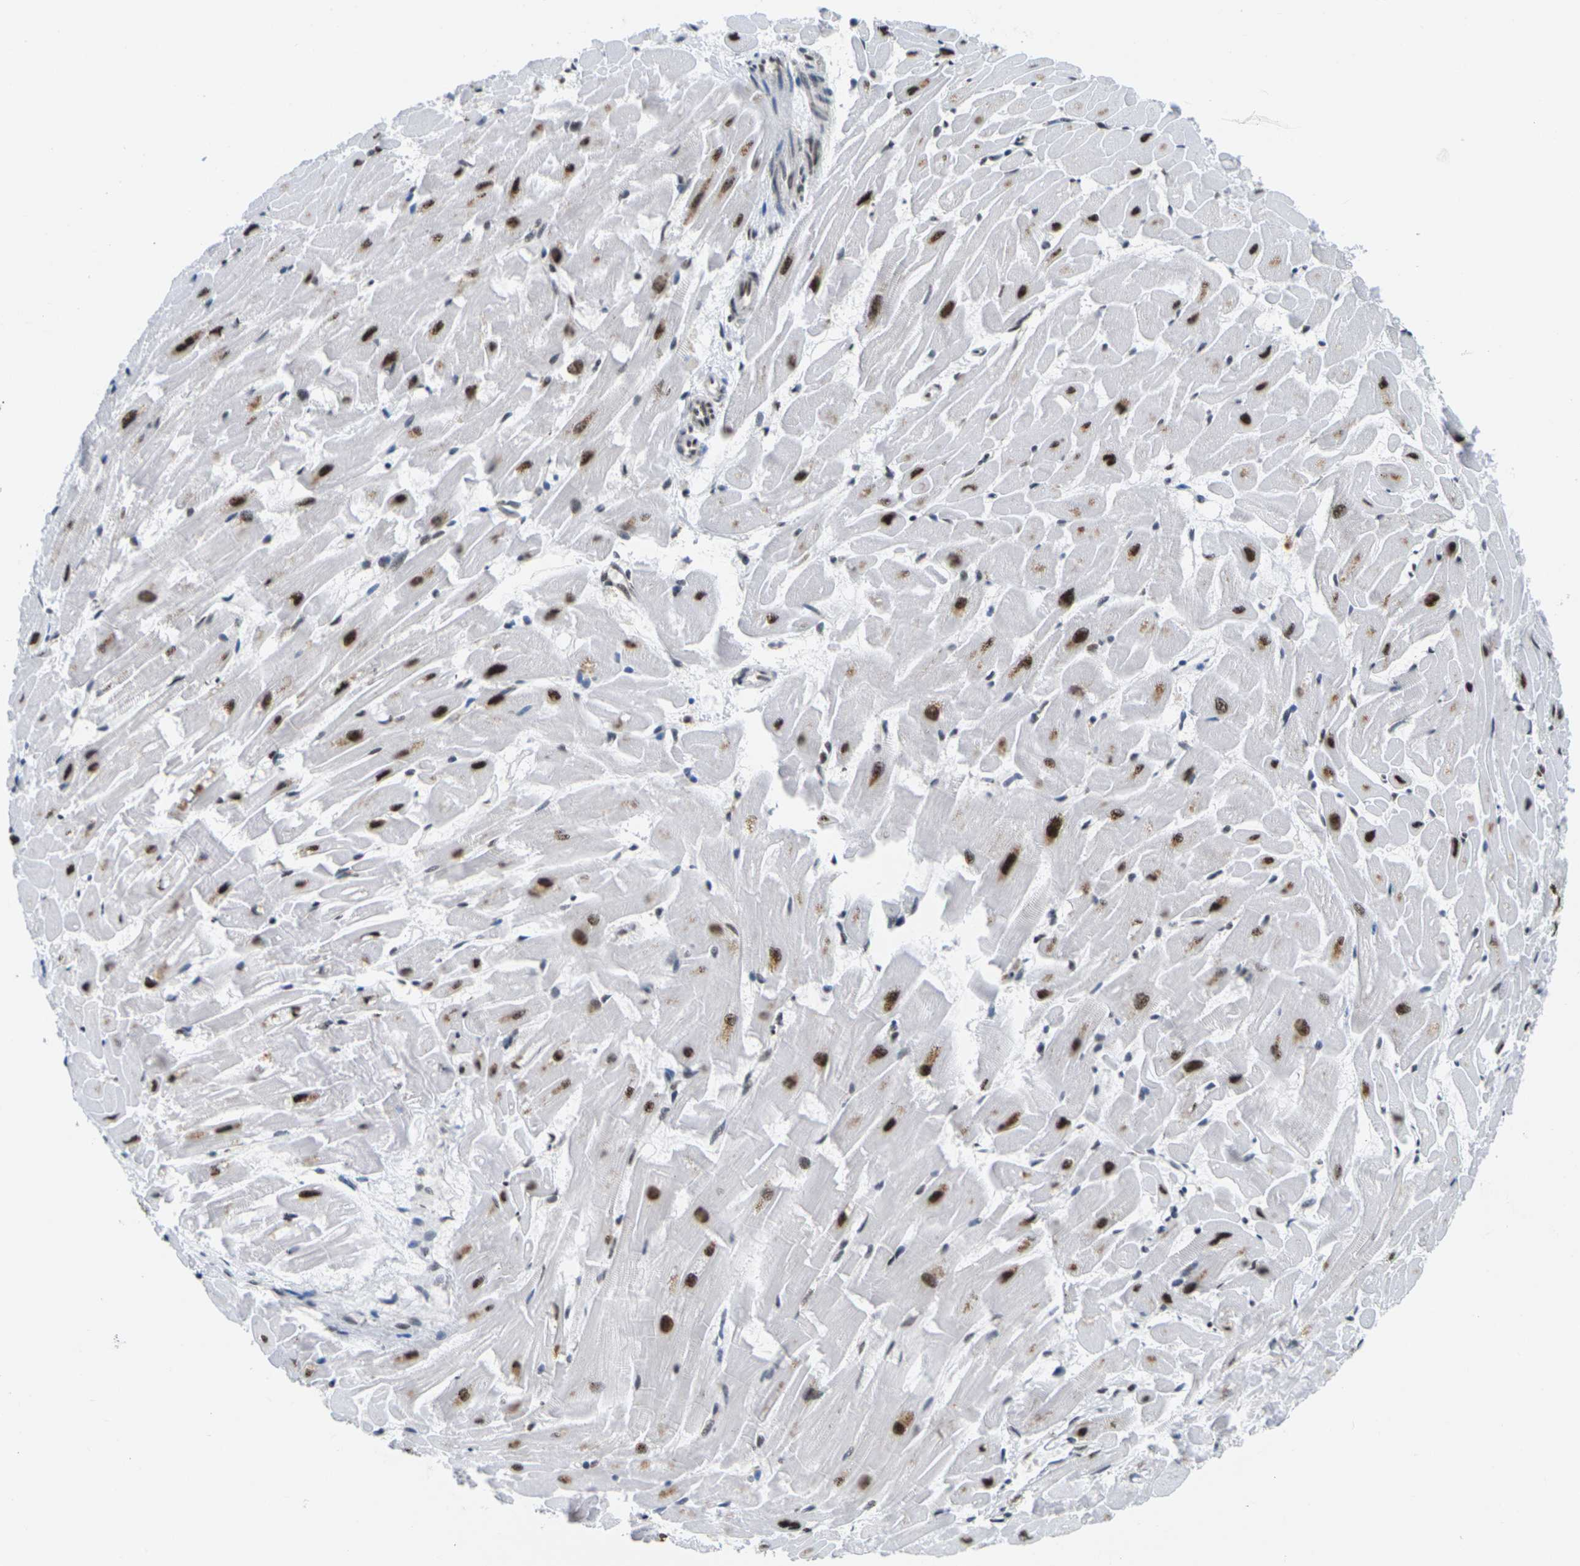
{"staining": {"intensity": "strong", "quantity": ">75%", "location": "nuclear"}, "tissue": "heart muscle", "cell_type": "Cardiomyocytes", "image_type": "normal", "snomed": [{"axis": "morphology", "description": "Normal tissue, NOS"}, {"axis": "topography", "description": "Heart"}], "caption": "Approximately >75% of cardiomyocytes in benign heart muscle display strong nuclear protein expression as visualized by brown immunohistochemical staining.", "gene": "MAGOH", "patient": {"sex": "female", "age": 19}}